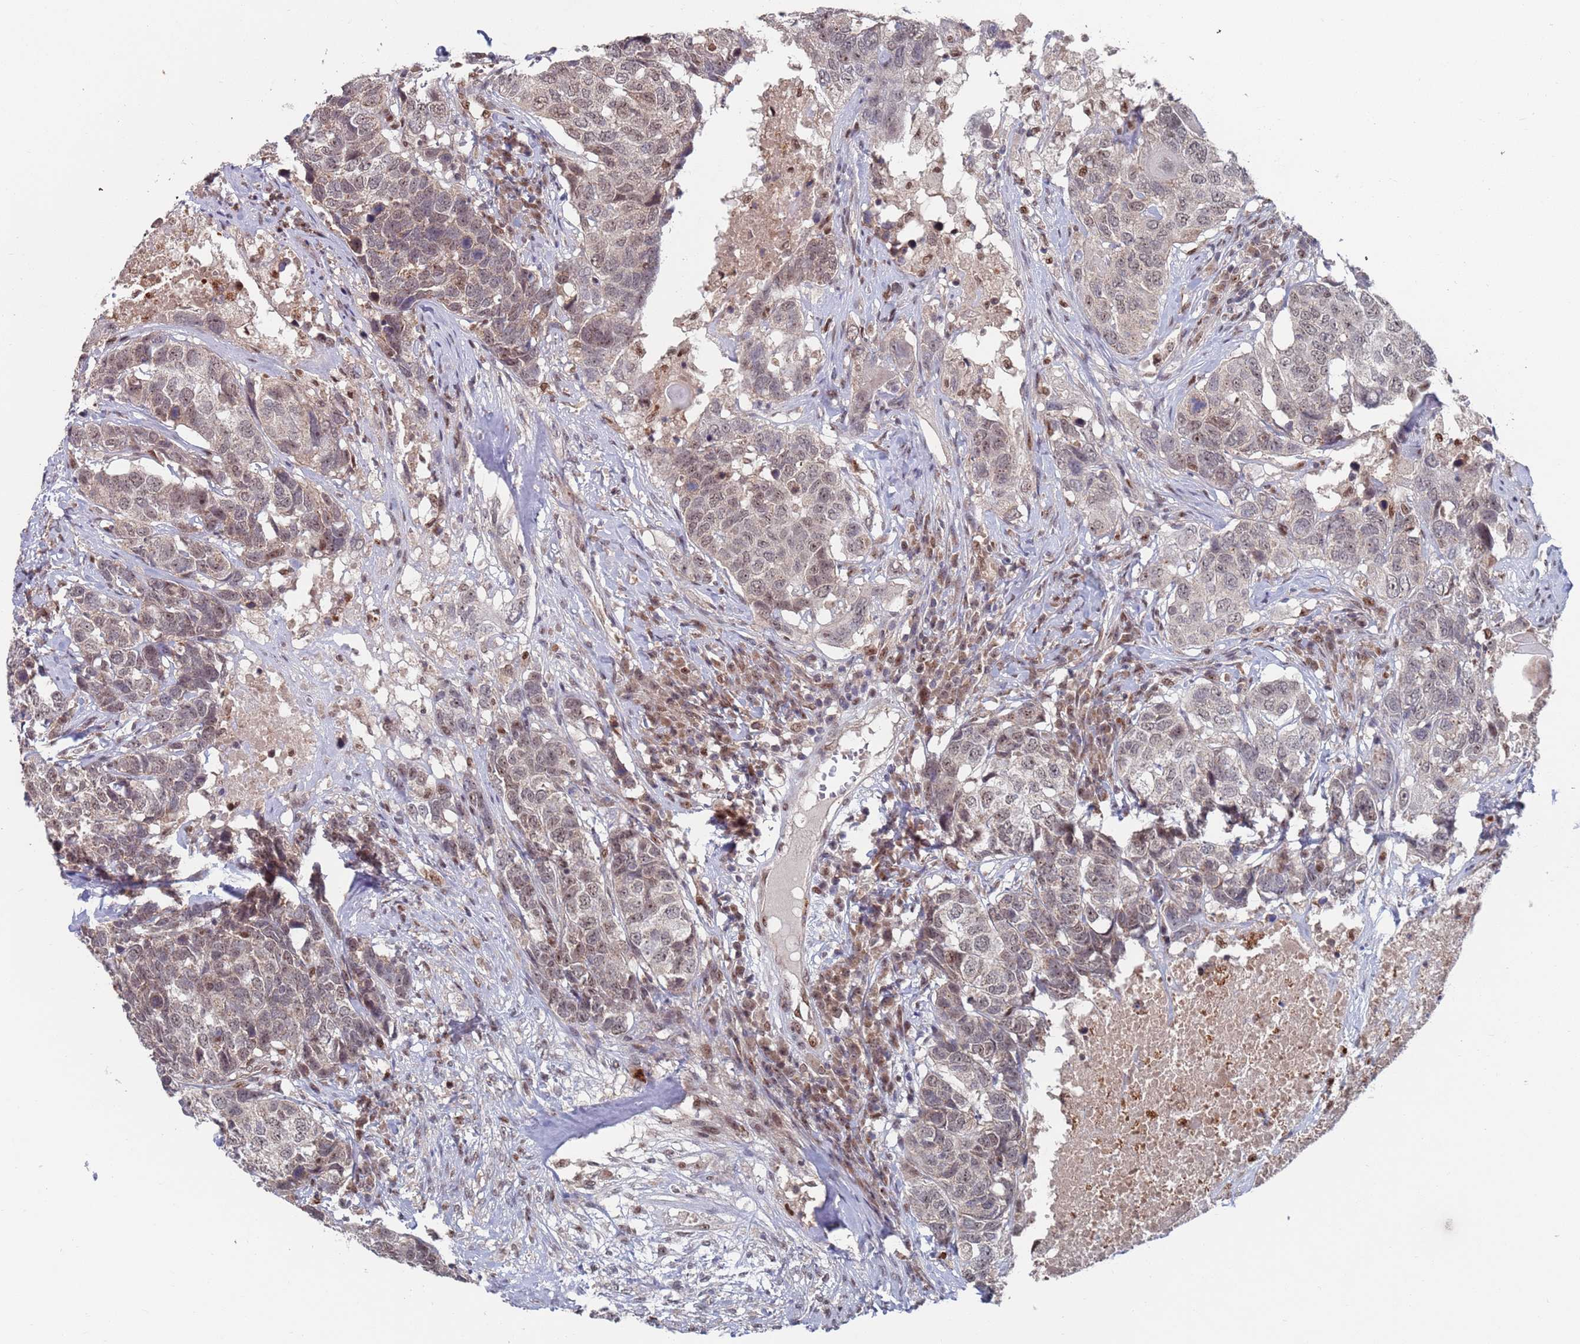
{"staining": {"intensity": "weak", "quantity": "<25%", "location": "nuclear"}, "tissue": "head and neck cancer", "cell_type": "Tumor cells", "image_type": "cancer", "snomed": [{"axis": "morphology", "description": "Squamous cell carcinoma, NOS"}, {"axis": "topography", "description": "Head-Neck"}], "caption": "A histopathology image of human squamous cell carcinoma (head and neck) is negative for staining in tumor cells.", "gene": "RPP25", "patient": {"sex": "male", "age": 66}}